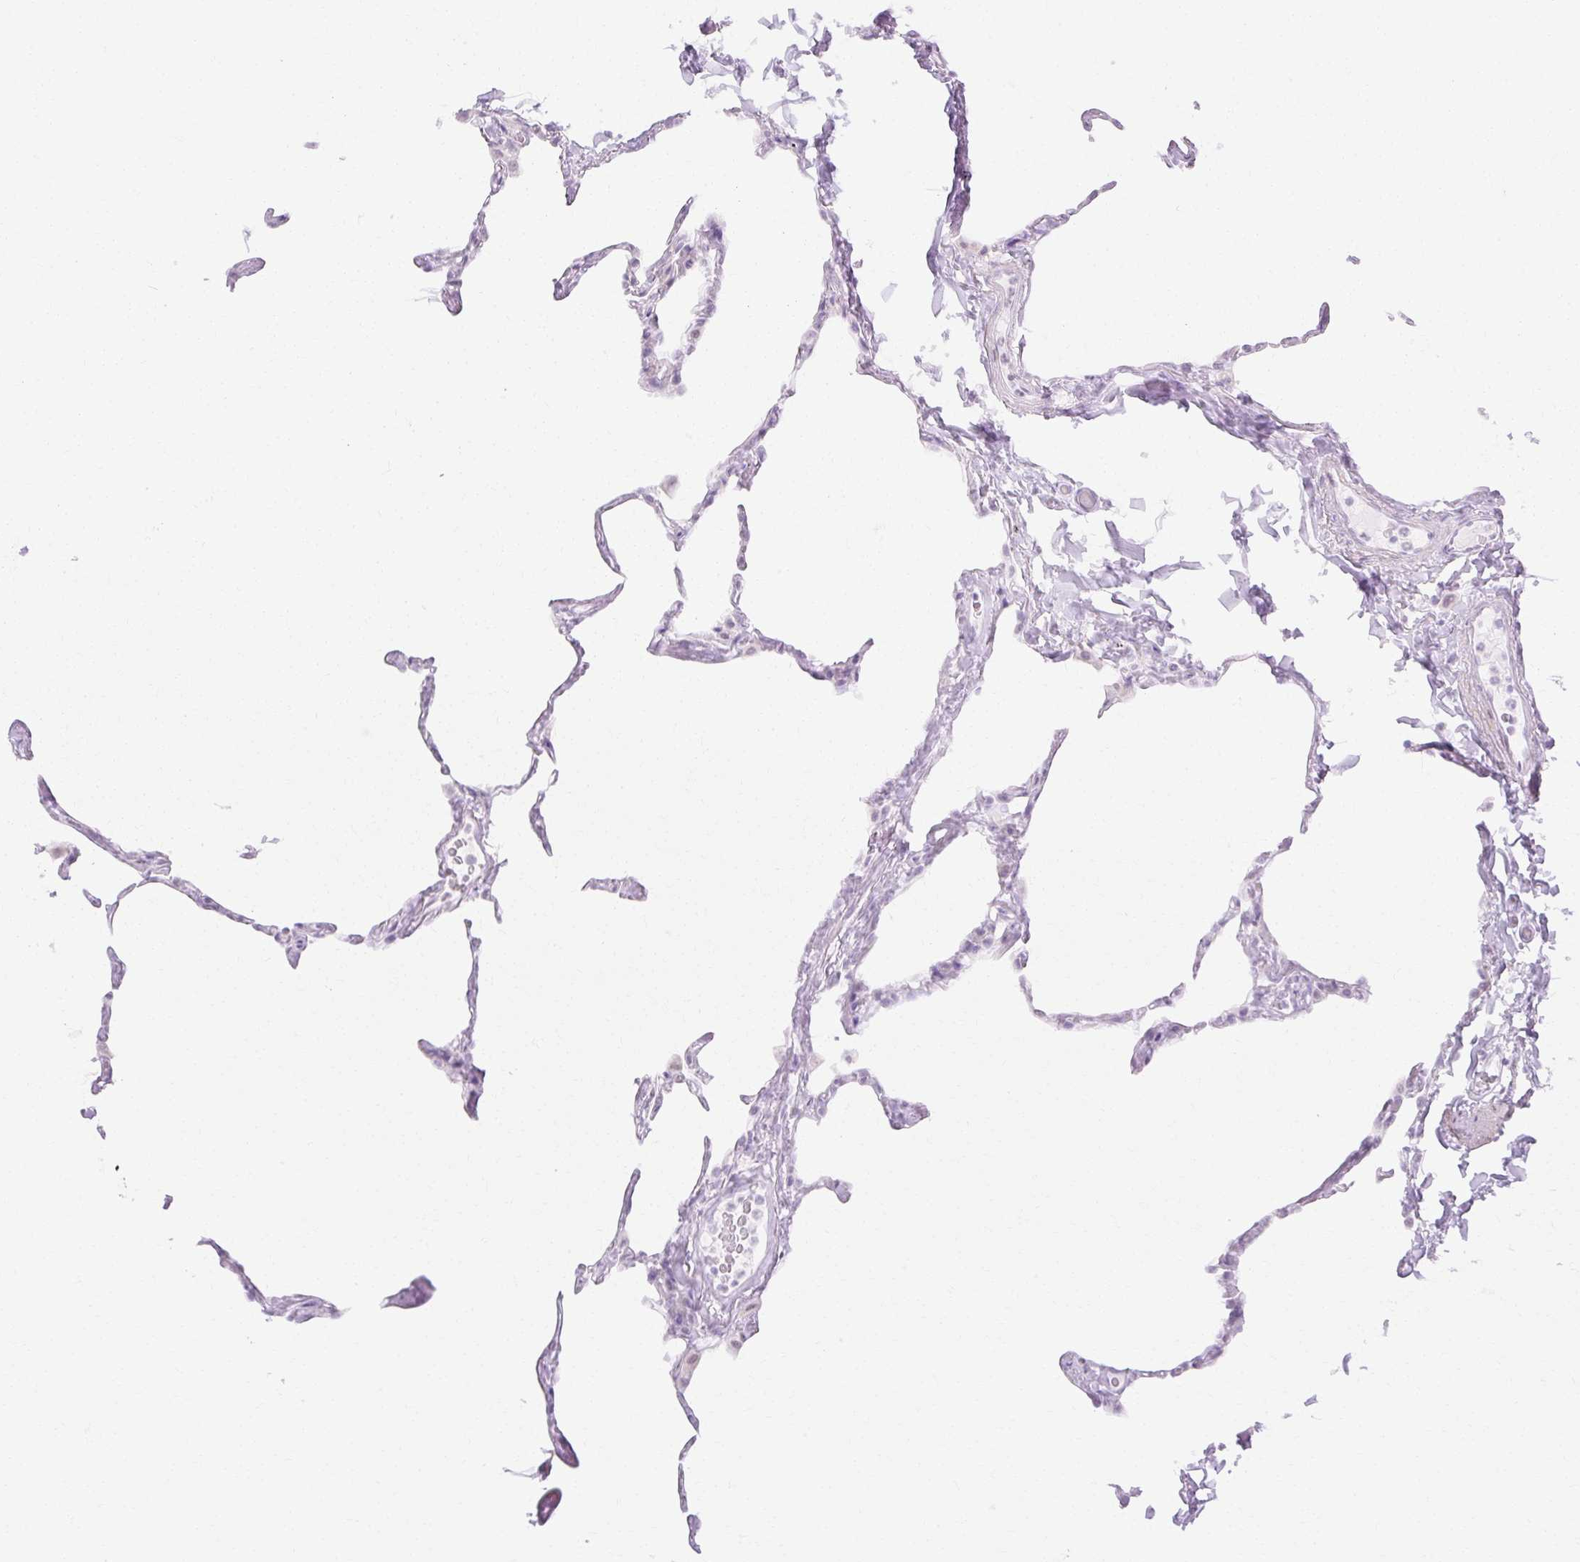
{"staining": {"intensity": "negative", "quantity": "none", "location": "none"}, "tissue": "lung", "cell_type": "Alveolar cells", "image_type": "normal", "snomed": [{"axis": "morphology", "description": "Normal tissue, NOS"}, {"axis": "topography", "description": "Lung"}], "caption": "An immunohistochemistry (IHC) photomicrograph of normal lung is shown. There is no staining in alveolar cells of lung. The staining was performed using DAB to visualize the protein expression in brown, while the nuclei were stained in blue with hematoxylin (Magnification: 20x).", "gene": "C3orf49", "patient": {"sex": "male", "age": 65}}